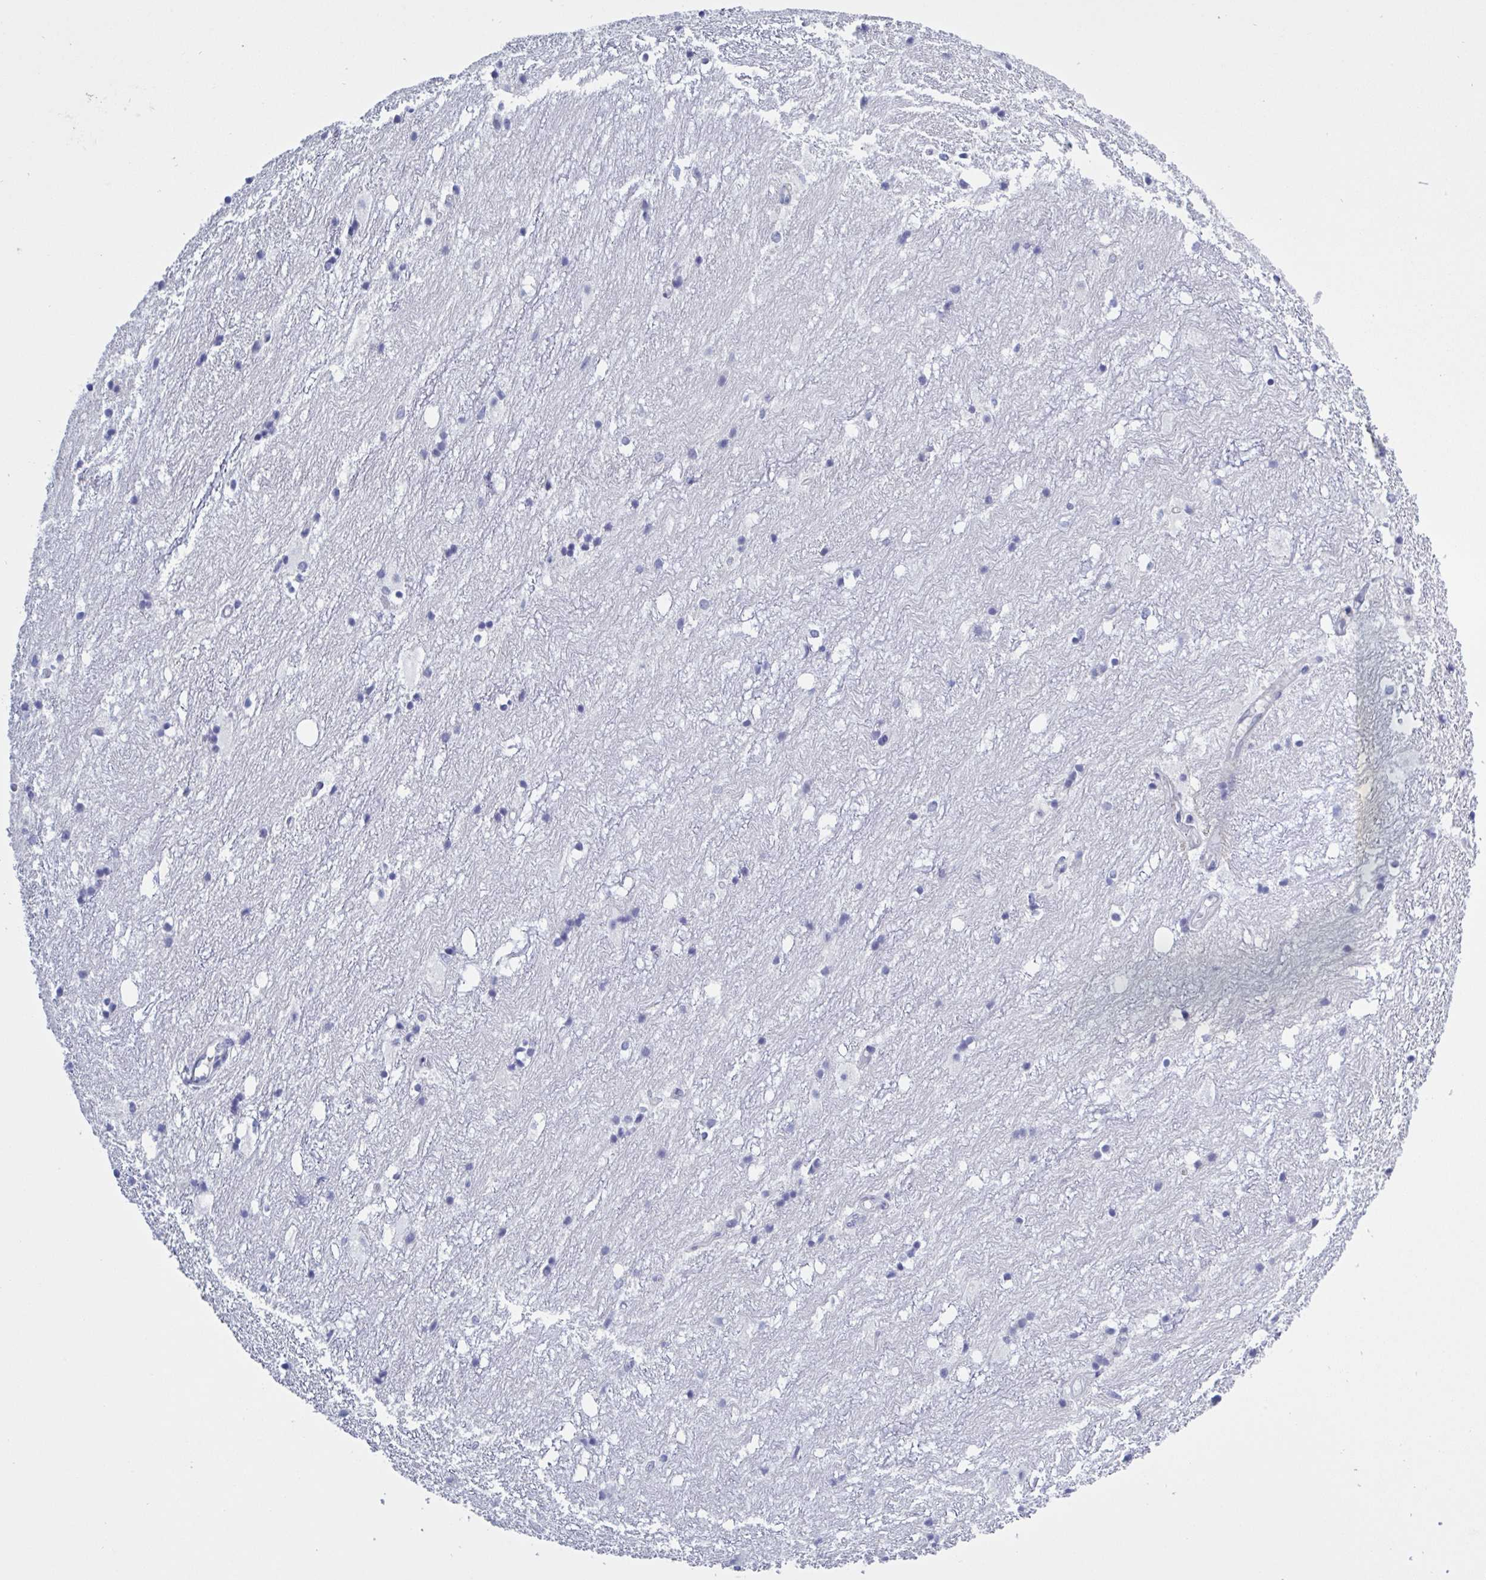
{"staining": {"intensity": "negative", "quantity": "none", "location": "none"}, "tissue": "hippocampus", "cell_type": "Glial cells", "image_type": "normal", "snomed": [{"axis": "morphology", "description": "Normal tissue, NOS"}, {"axis": "topography", "description": "Hippocampus"}], "caption": "Protein analysis of normal hippocampus shows no significant positivity in glial cells.", "gene": "ST14", "patient": {"sex": "female", "age": 52}}